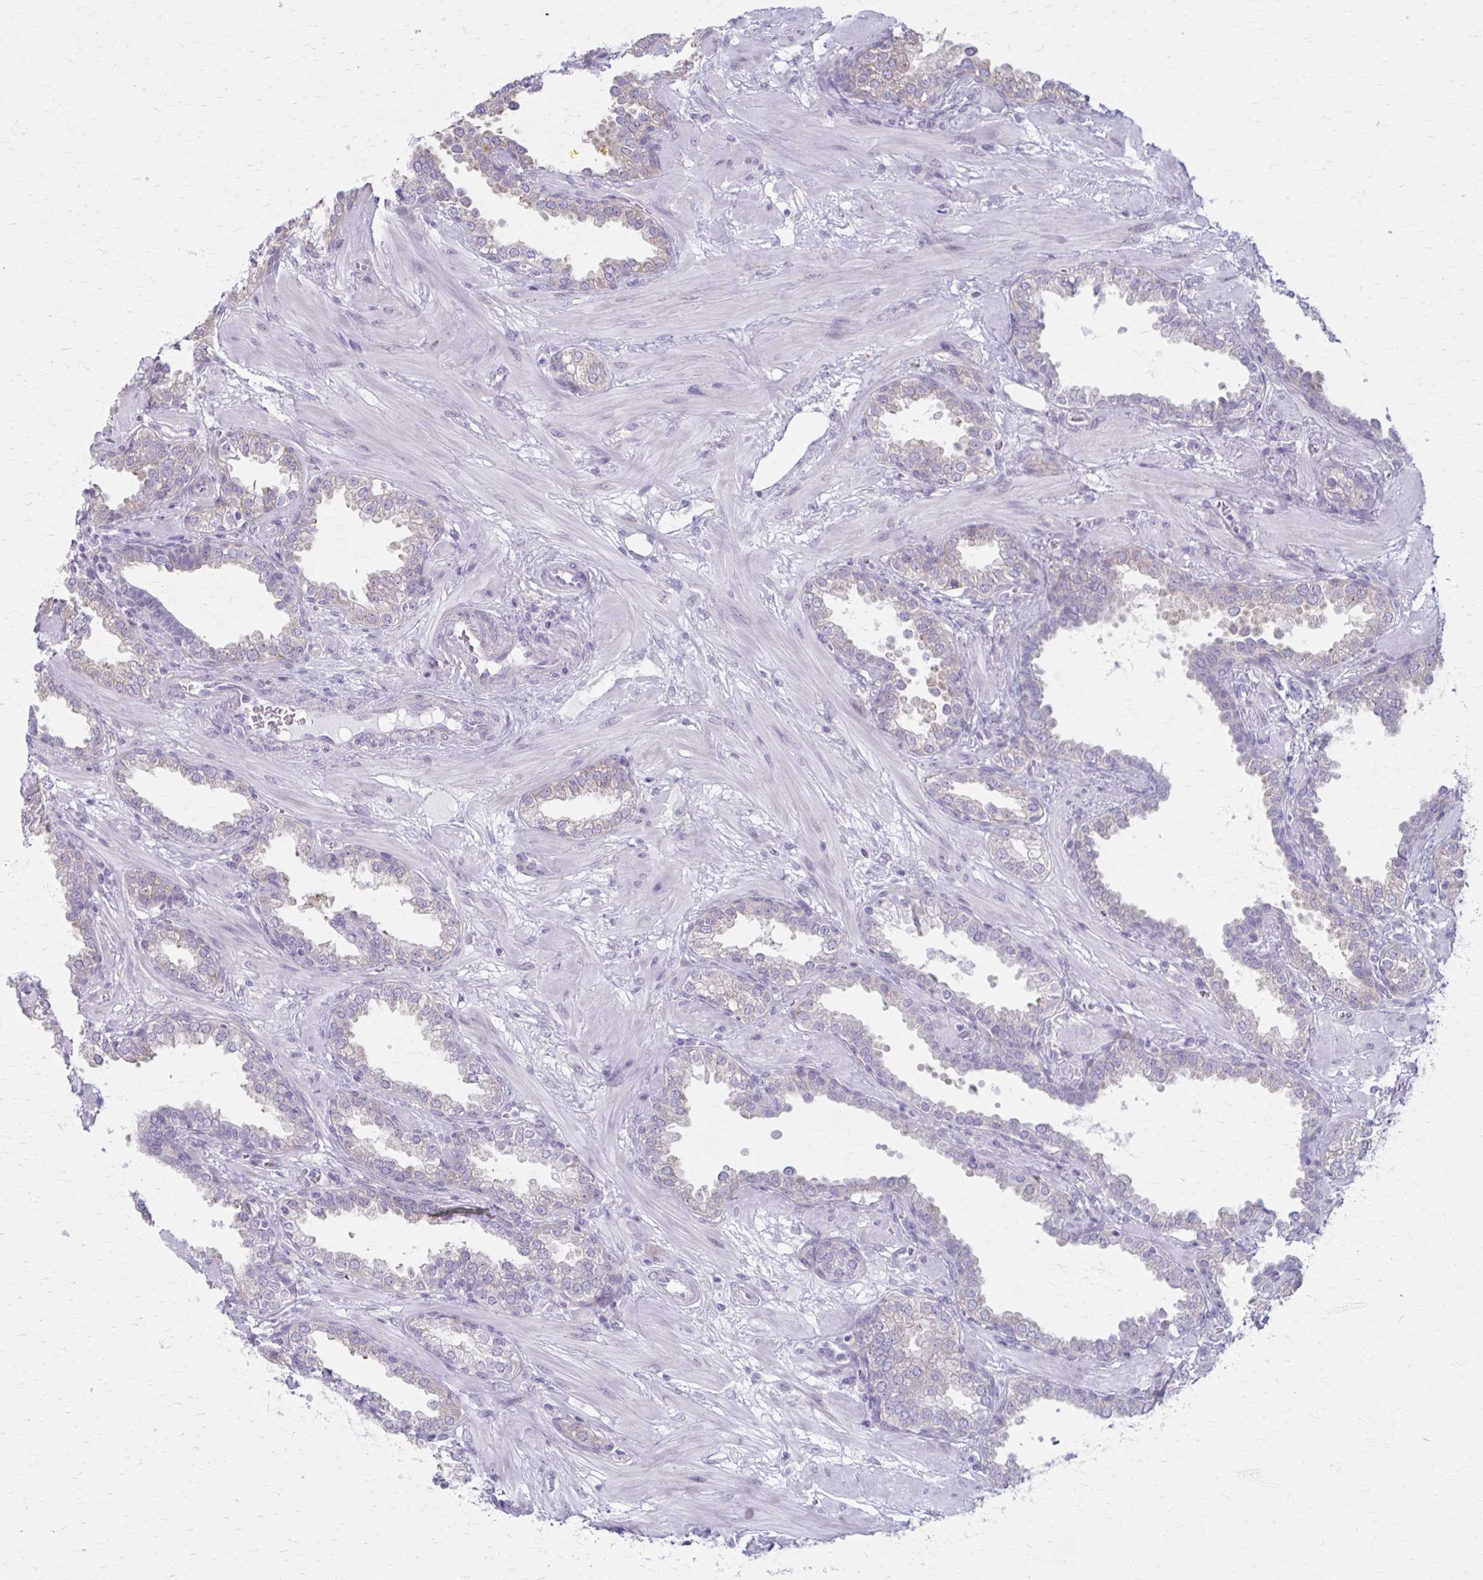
{"staining": {"intensity": "negative", "quantity": "none", "location": "none"}, "tissue": "prostate cancer", "cell_type": "Tumor cells", "image_type": "cancer", "snomed": [{"axis": "morphology", "description": "Adenocarcinoma, High grade"}, {"axis": "topography", "description": "Prostate"}], "caption": "This is an immunohistochemistry micrograph of human prostate high-grade adenocarcinoma. There is no positivity in tumor cells.", "gene": "PRKRA", "patient": {"sex": "male", "age": 60}}